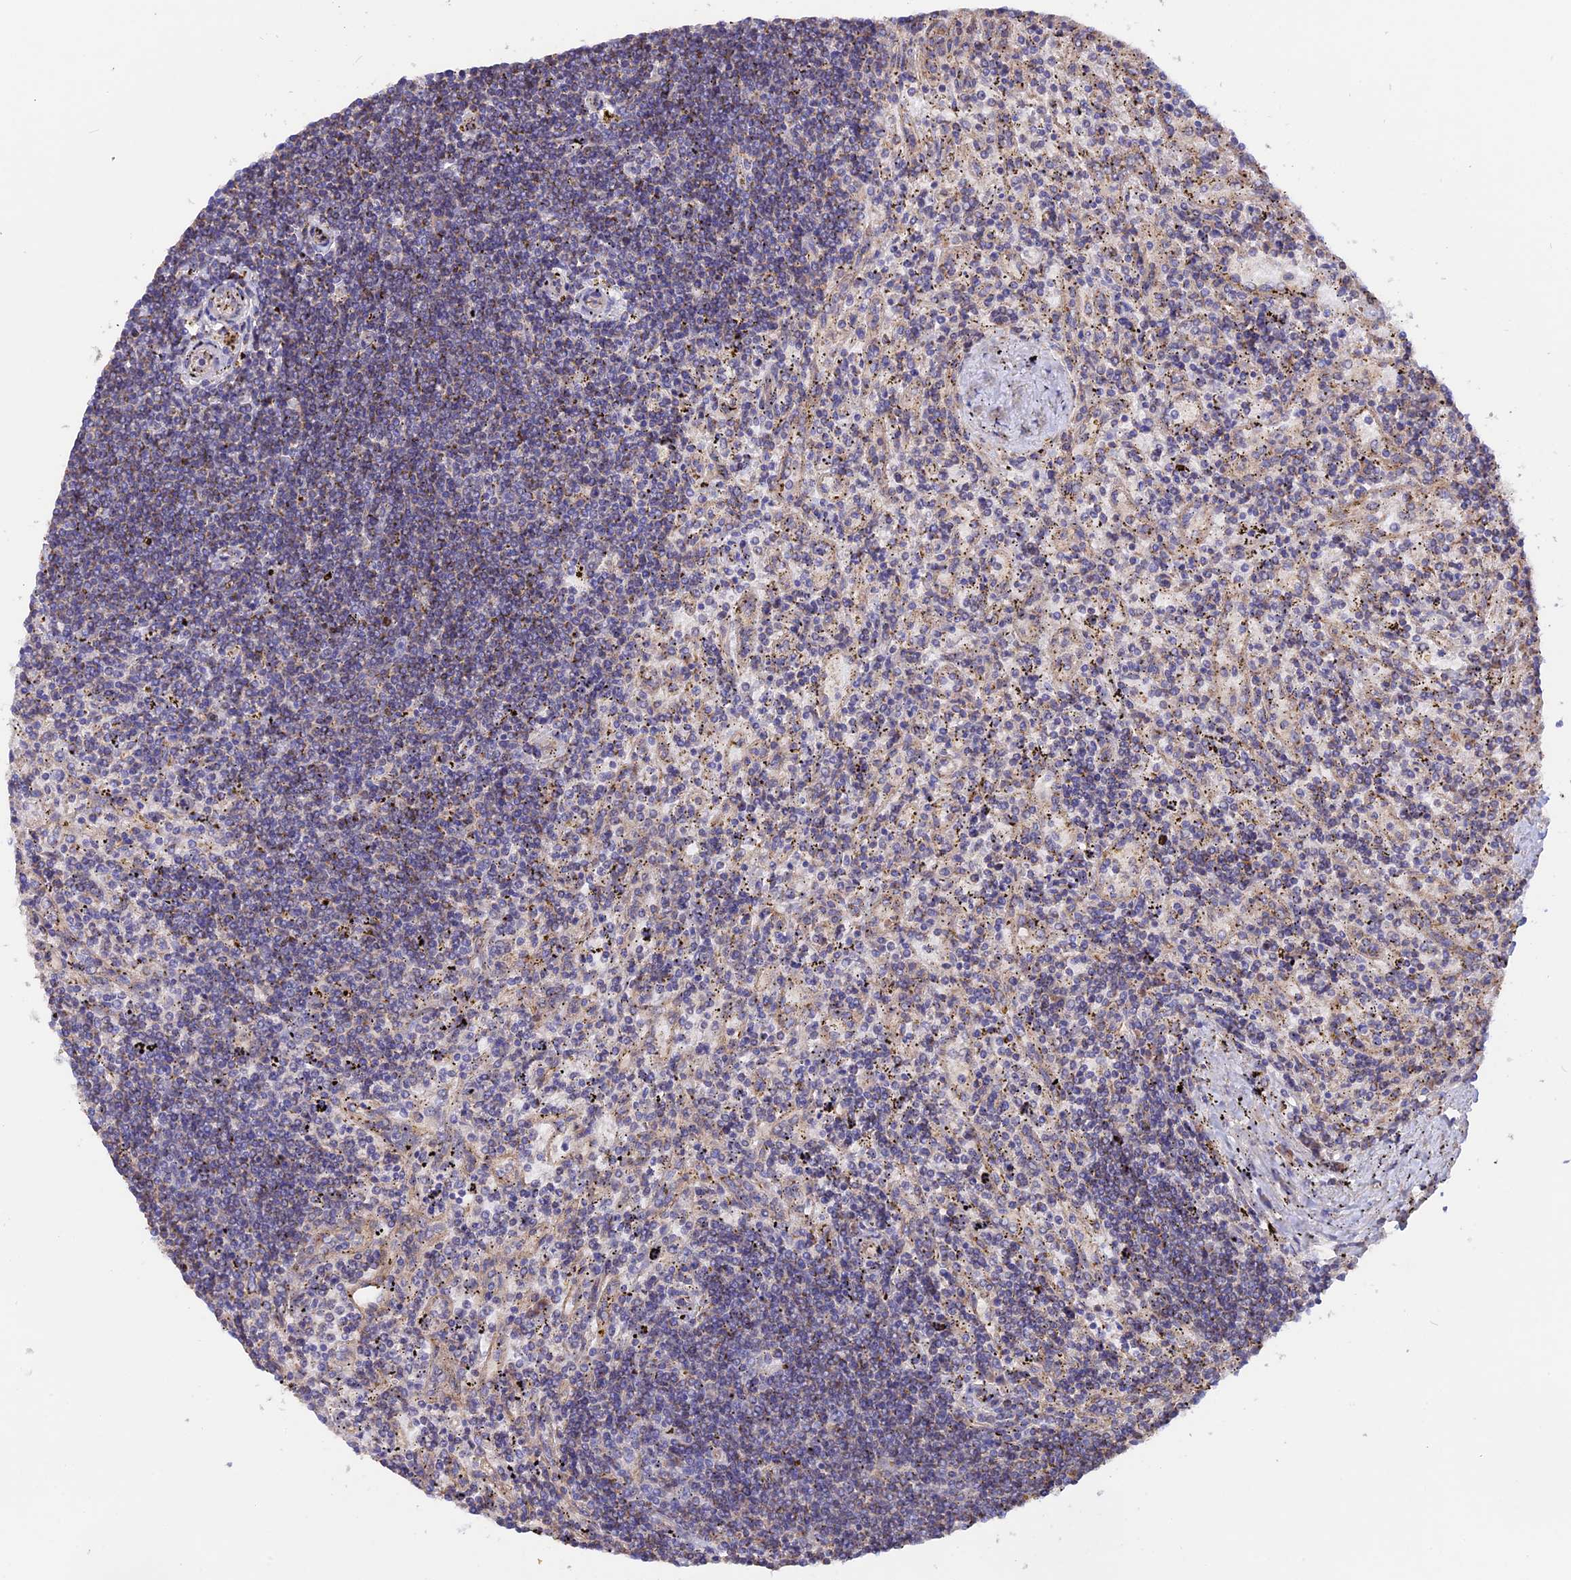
{"staining": {"intensity": "negative", "quantity": "none", "location": "none"}, "tissue": "lymphoma", "cell_type": "Tumor cells", "image_type": "cancer", "snomed": [{"axis": "morphology", "description": "Malignant lymphoma, non-Hodgkin's type, Low grade"}, {"axis": "topography", "description": "Spleen"}], "caption": "Tumor cells are negative for protein expression in human lymphoma.", "gene": "HYCC1", "patient": {"sex": "male", "age": 76}}